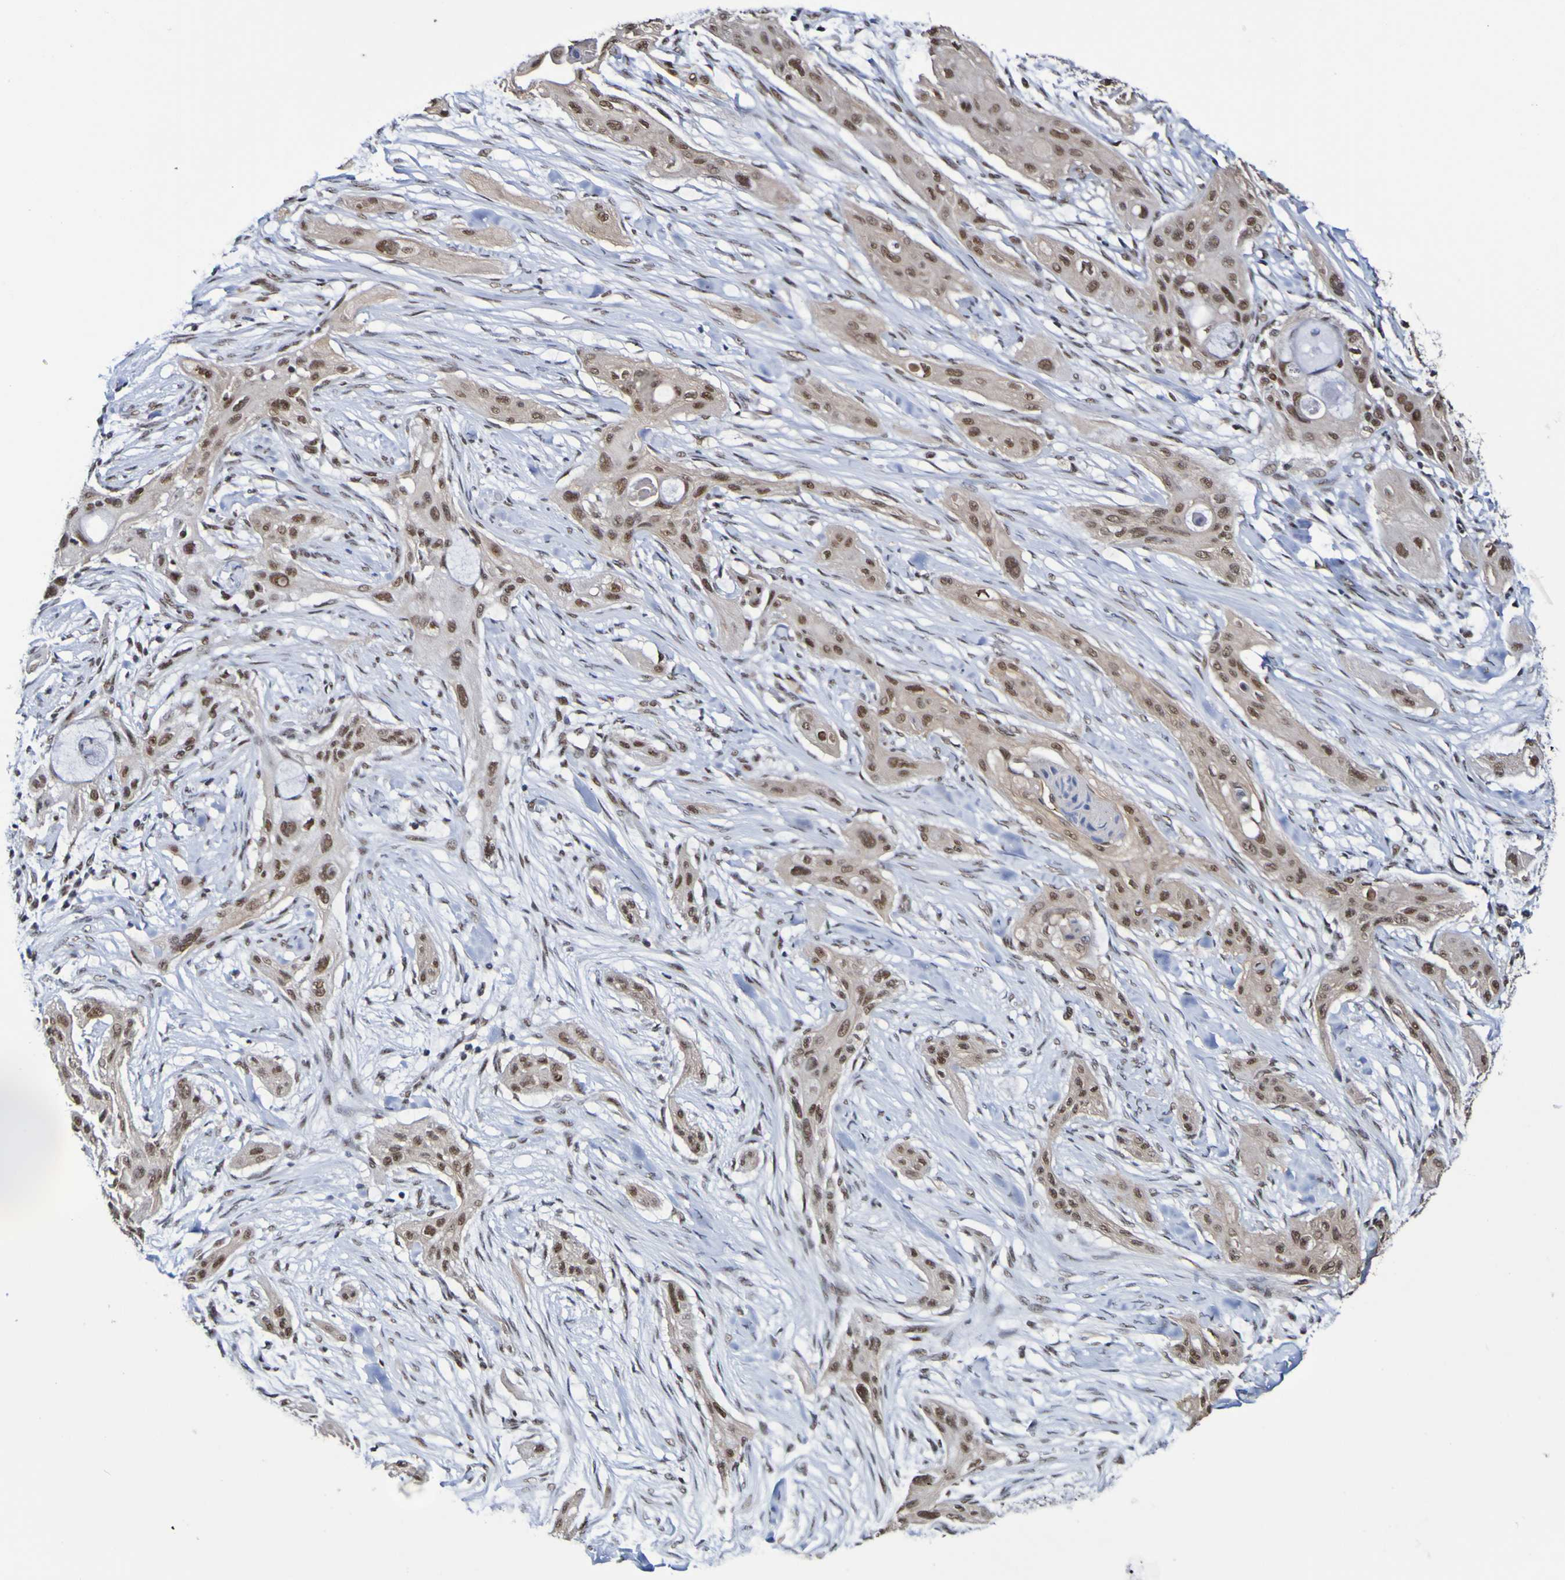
{"staining": {"intensity": "moderate", "quantity": ">75%", "location": "nuclear"}, "tissue": "lung cancer", "cell_type": "Tumor cells", "image_type": "cancer", "snomed": [{"axis": "morphology", "description": "Squamous cell carcinoma, NOS"}, {"axis": "topography", "description": "Lung"}], "caption": "Lung cancer stained with a brown dye reveals moderate nuclear positive staining in approximately >75% of tumor cells.", "gene": "CDC5L", "patient": {"sex": "female", "age": 47}}